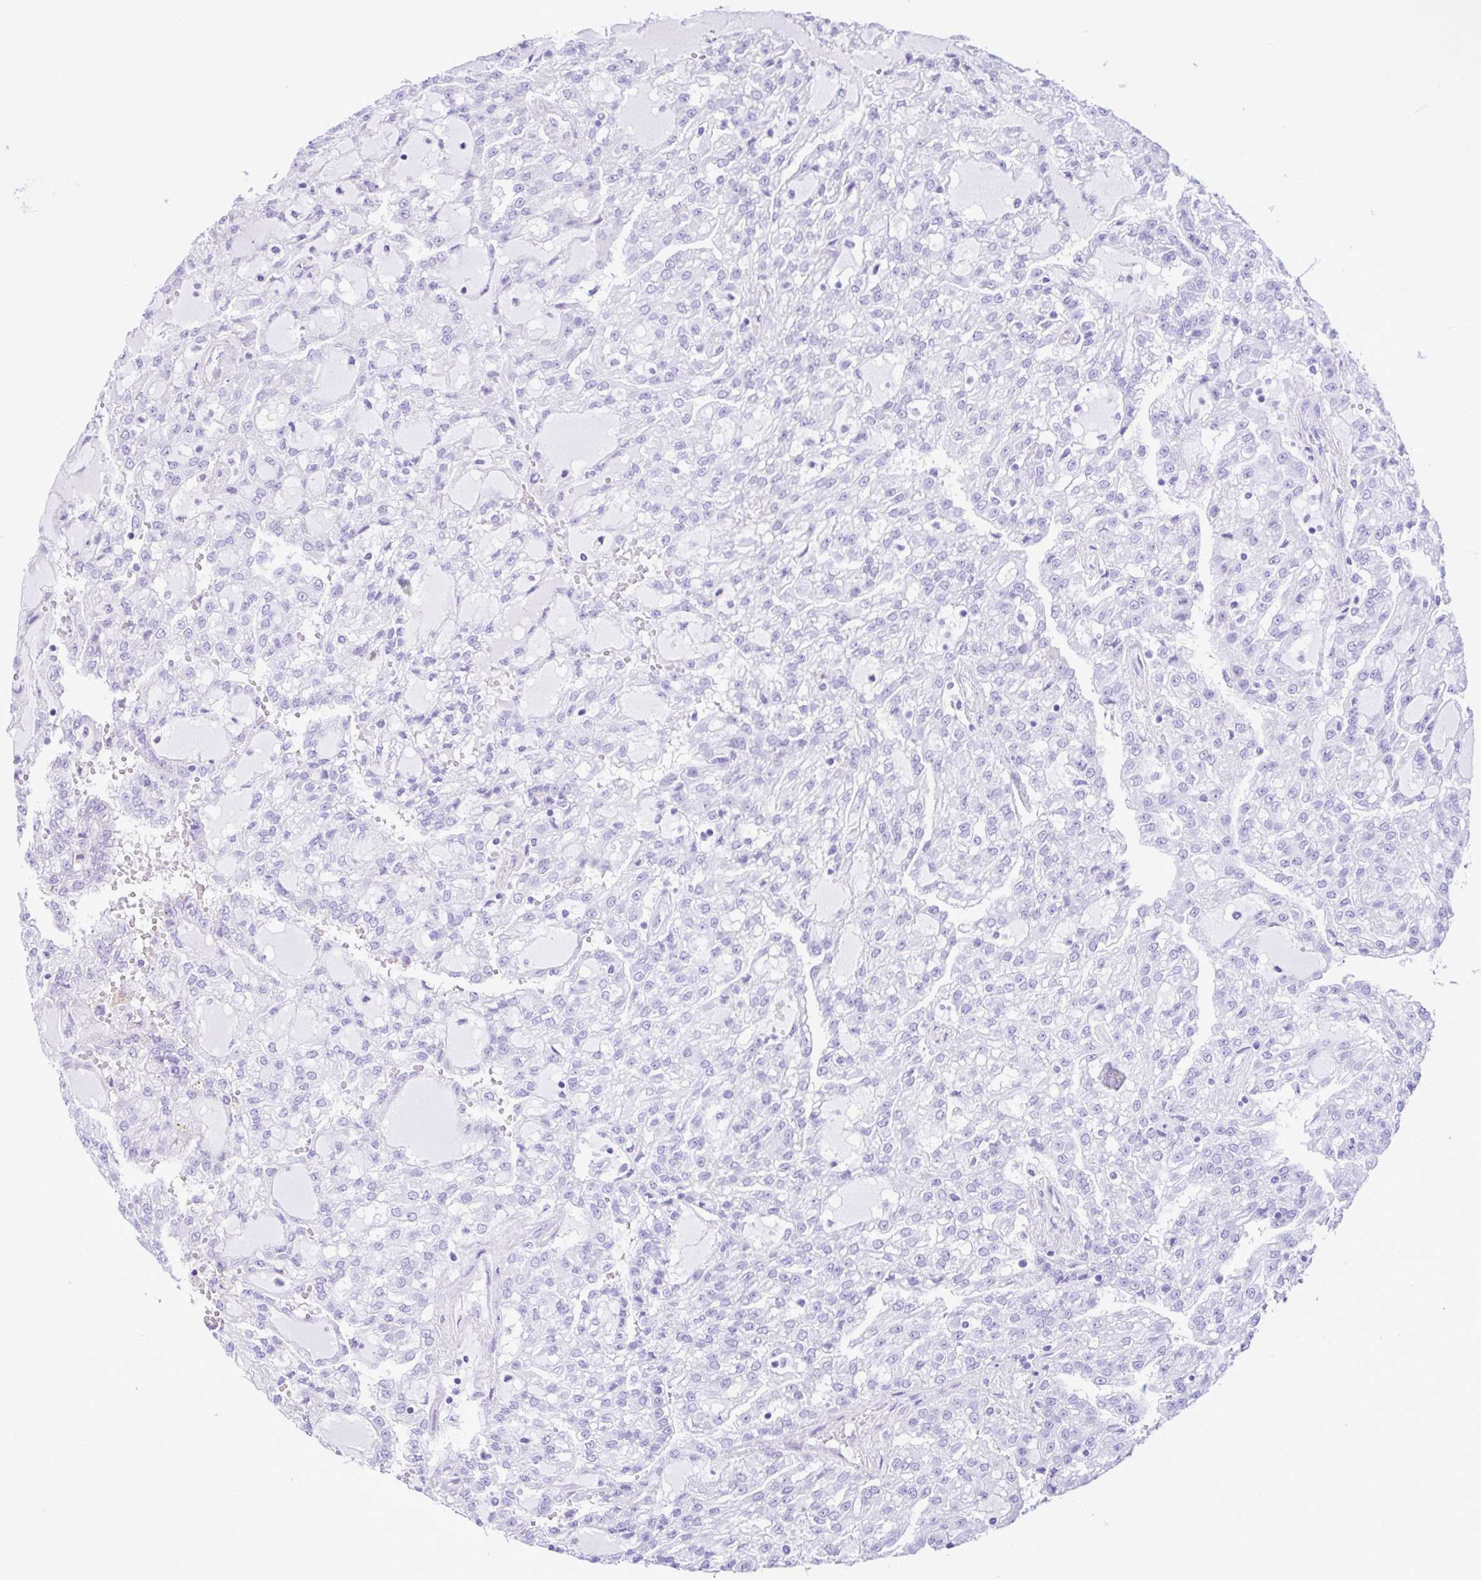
{"staining": {"intensity": "negative", "quantity": "none", "location": "none"}, "tissue": "renal cancer", "cell_type": "Tumor cells", "image_type": "cancer", "snomed": [{"axis": "morphology", "description": "Adenocarcinoma, NOS"}, {"axis": "topography", "description": "Kidney"}], "caption": "Tumor cells show no significant protein positivity in renal adenocarcinoma. Brightfield microscopy of IHC stained with DAB (brown) and hematoxylin (blue), captured at high magnification.", "gene": "NDUFS2", "patient": {"sex": "male", "age": 63}}